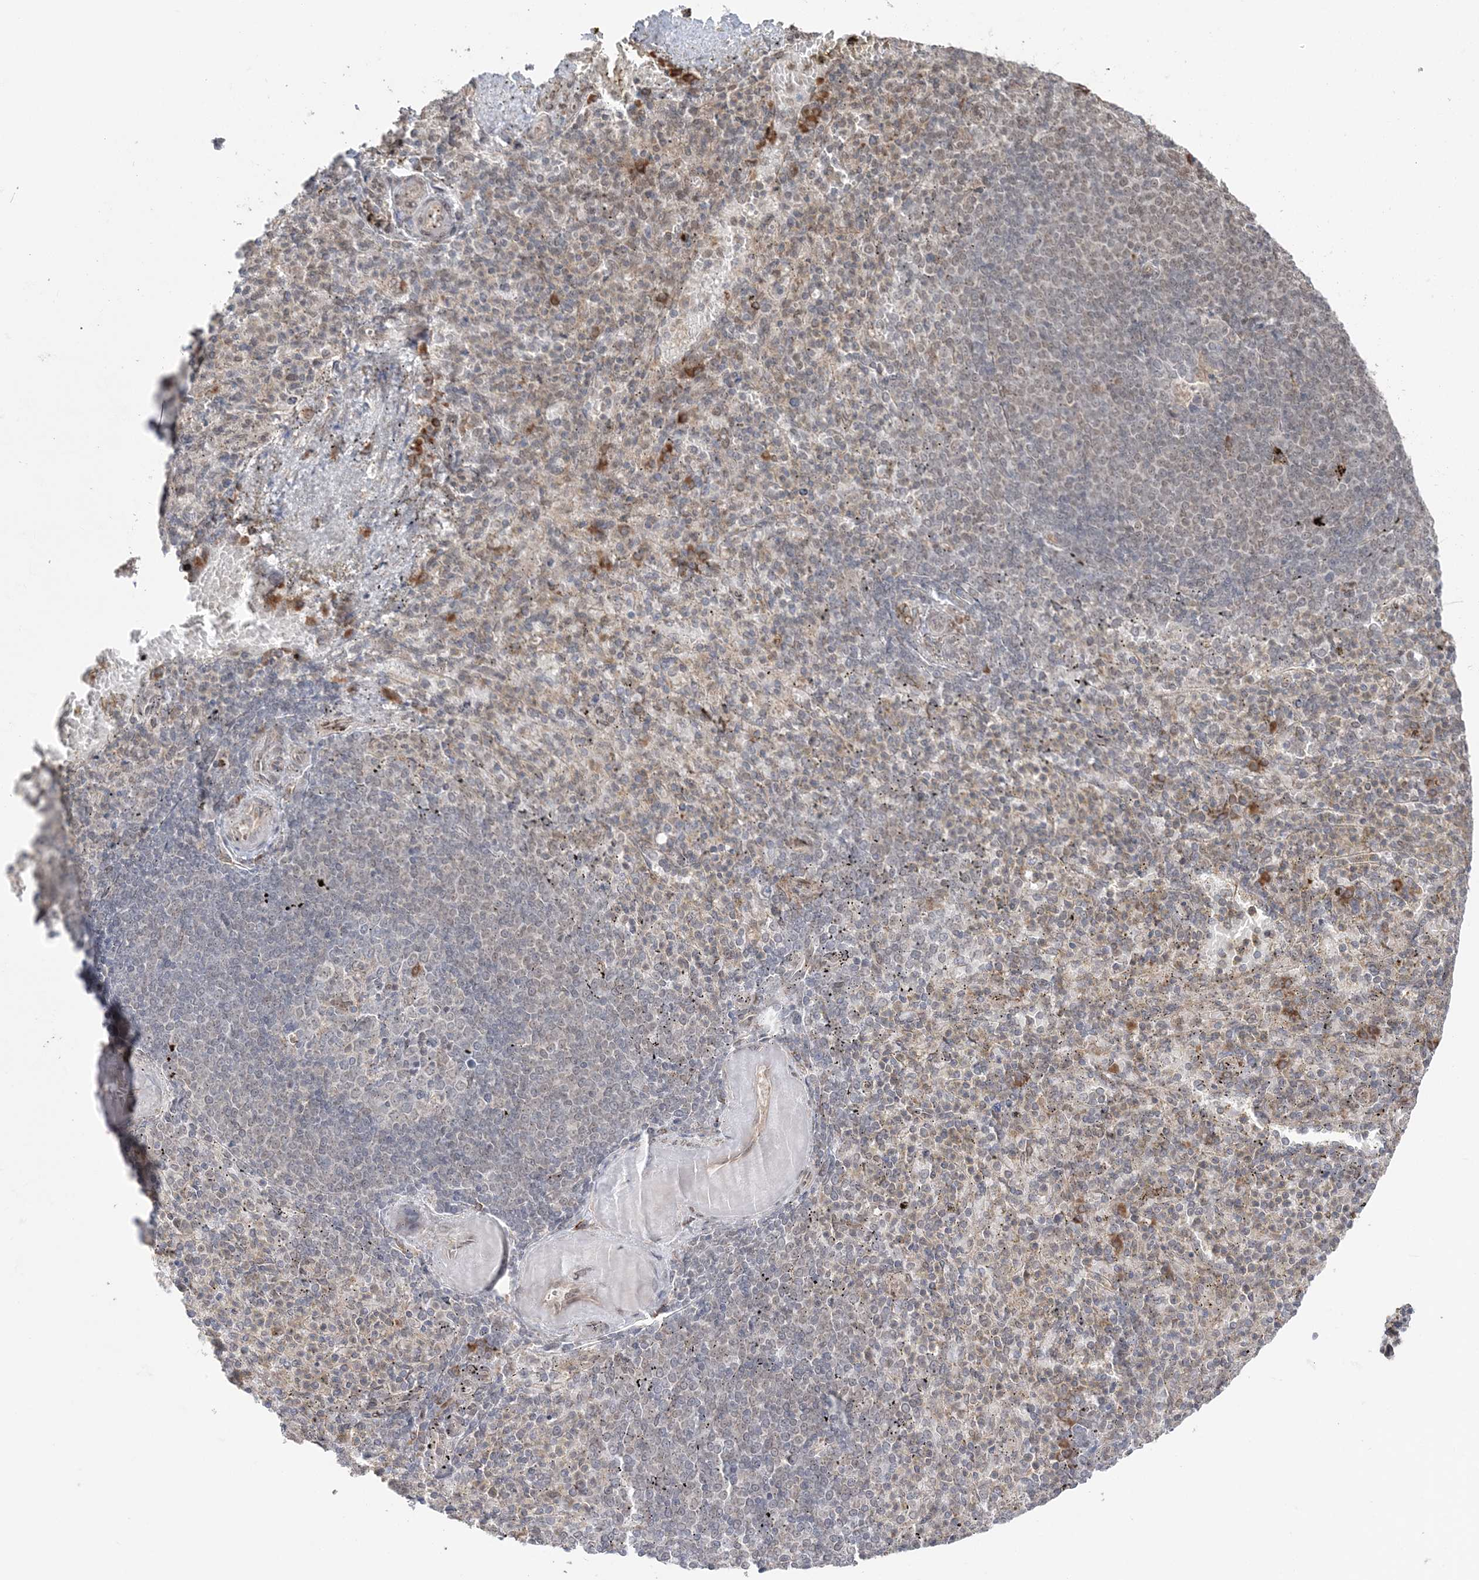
{"staining": {"intensity": "weak", "quantity": "<25%", "location": "cytoplasmic/membranous,nuclear"}, "tissue": "spleen", "cell_type": "Cells in red pulp", "image_type": "normal", "snomed": [{"axis": "morphology", "description": "Normal tissue, NOS"}, {"axis": "topography", "description": "Spleen"}], "caption": "The immunohistochemistry micrograph has no significant positivity in cells in red pulp of spleen.", "gene": "TMED10", "patient": {"sex": "female", "age": 74}}